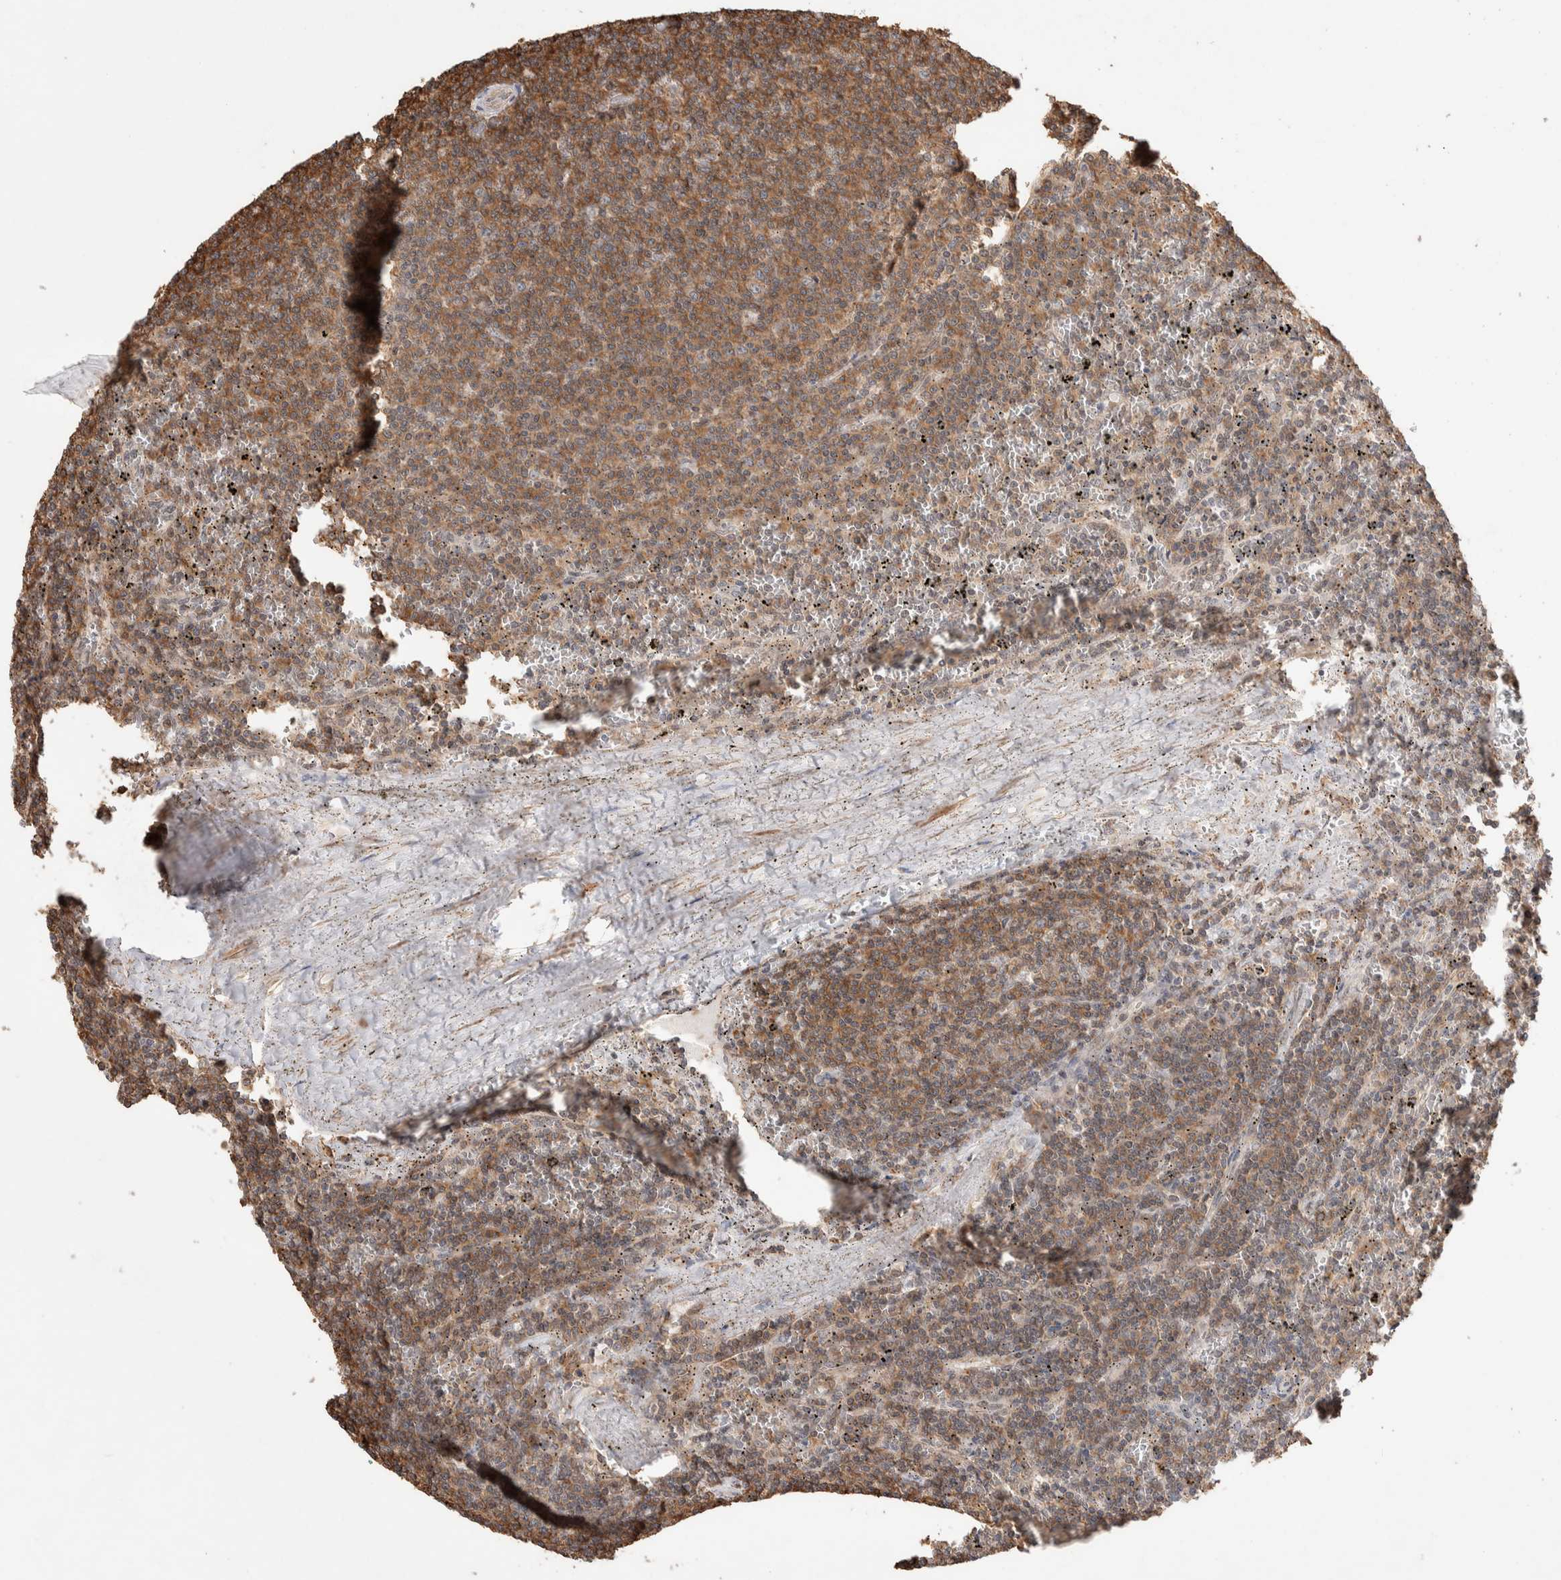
{"staining": {"intensity": "moderate", "quantity": ">75%", "location": "cytoplasmic/membranous"}, "tissue": "lymphoma", "cell_type": "Tumor cells", "image_type": "cancer", "snomed": [{"axis": "morphology", "description": "Malignant lymphoma, non-Hodgkin's type, Low grade"}, {"axis": "topography", "description": "Spleen"}], "caption": "The photomicrograph exhibits immunohistochemical staining of low-grade malignant lymphoma, non-Hodgkin's type. There is moderate cytoplasmic/membranous staining is seen in about >75% of tumor cells.", "gene": "ZNF704", "patient": {"sex": "female", "age": 50}}